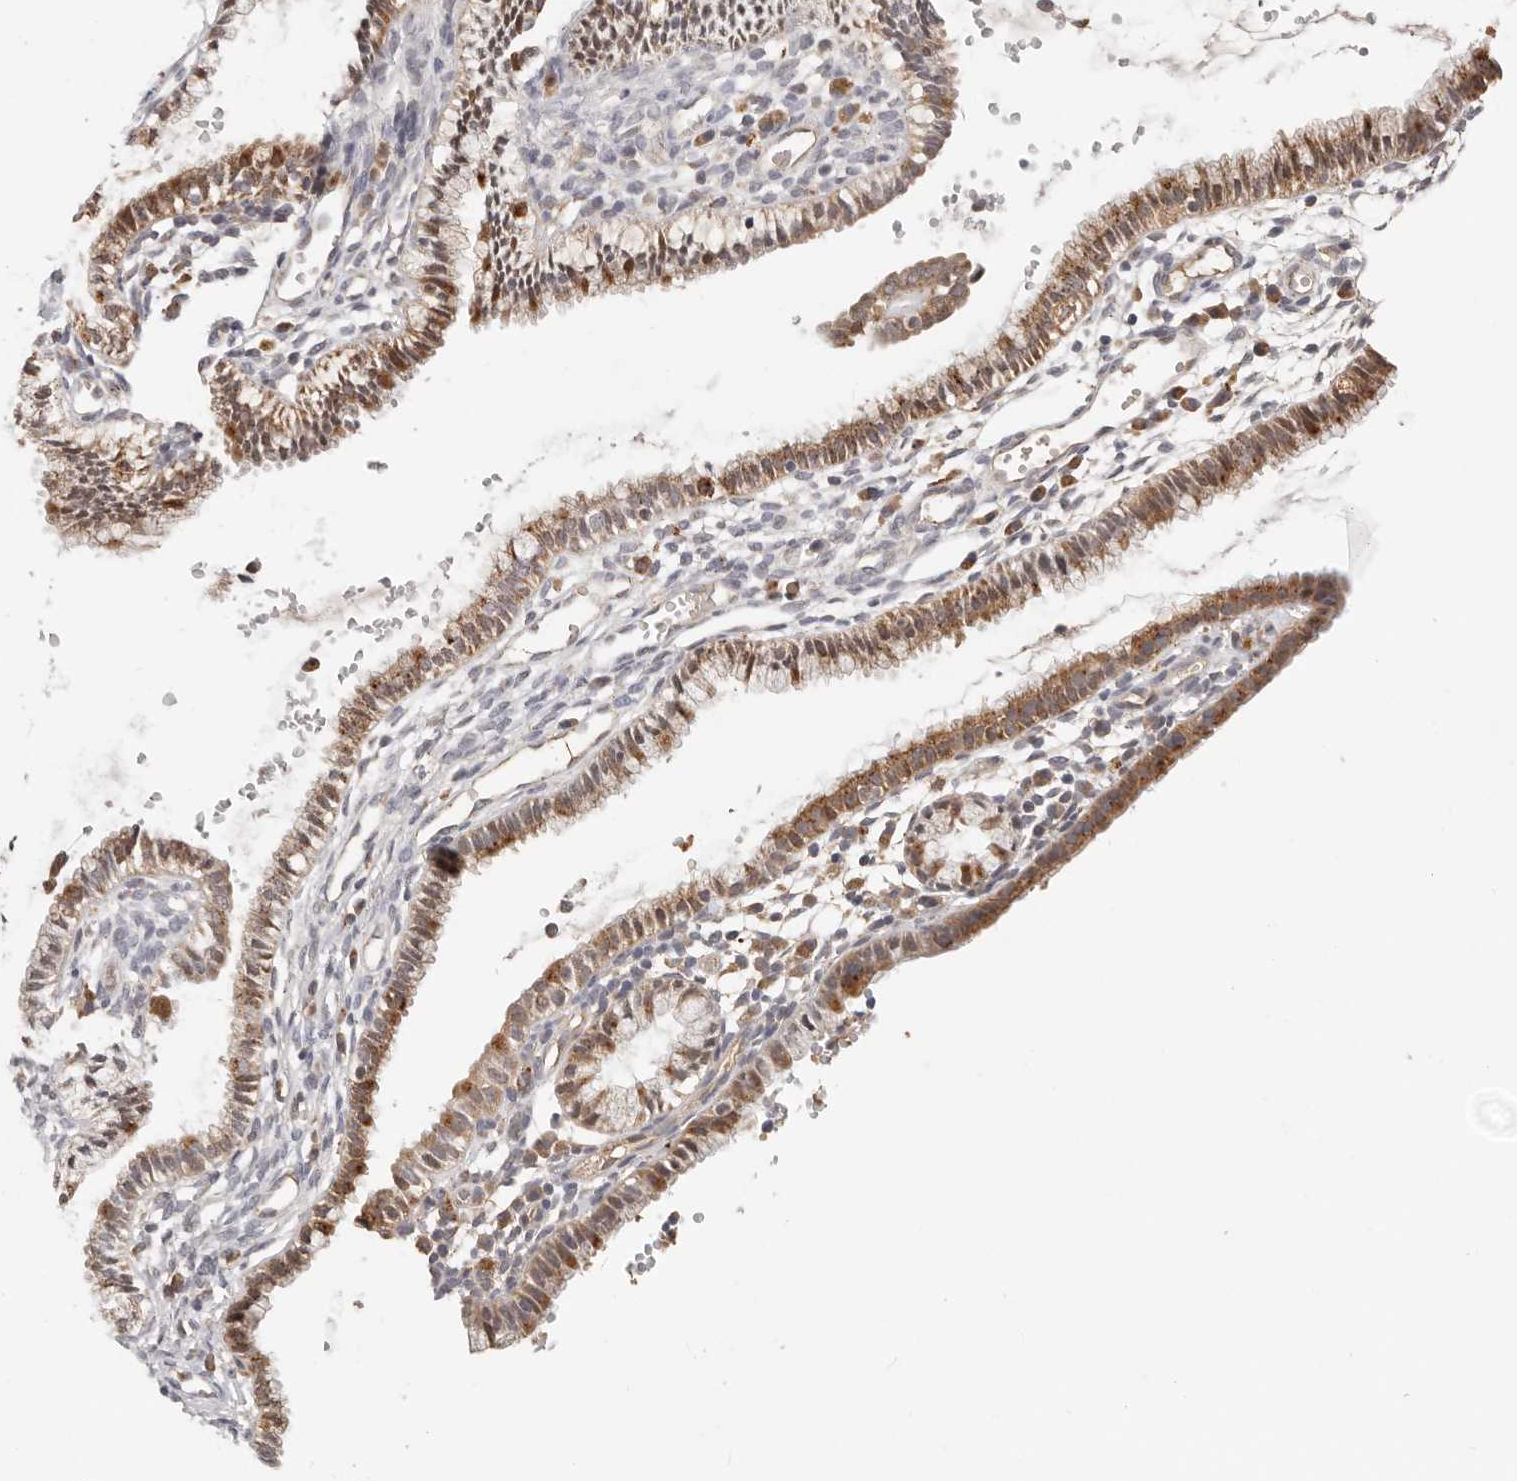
{"staining": {"intensity": "moderate", "quantity": ">75%", "location": "cytoplasmic/membranous"}, "tissue": "cervix", "cell_type": "Glandular cells", "image_type": "normal", "snomed": [{"axis": "morphology", "description": "Normal tissue, NOS"}, {"axis": "topography", "description": "Cervix"}], "caption": "Glandular cells demonstrate moderate cytoplasmic/membranous expression in about >75% of cells in unremarkable cervix. The staining was performed using DAB to visualize the protein expression in brown, while the nuclei were stained in blue with hematoxylin (Magnification: 20x).", "gene": "ZRANB1", "patient": {"sex": "female", "age": 27}}